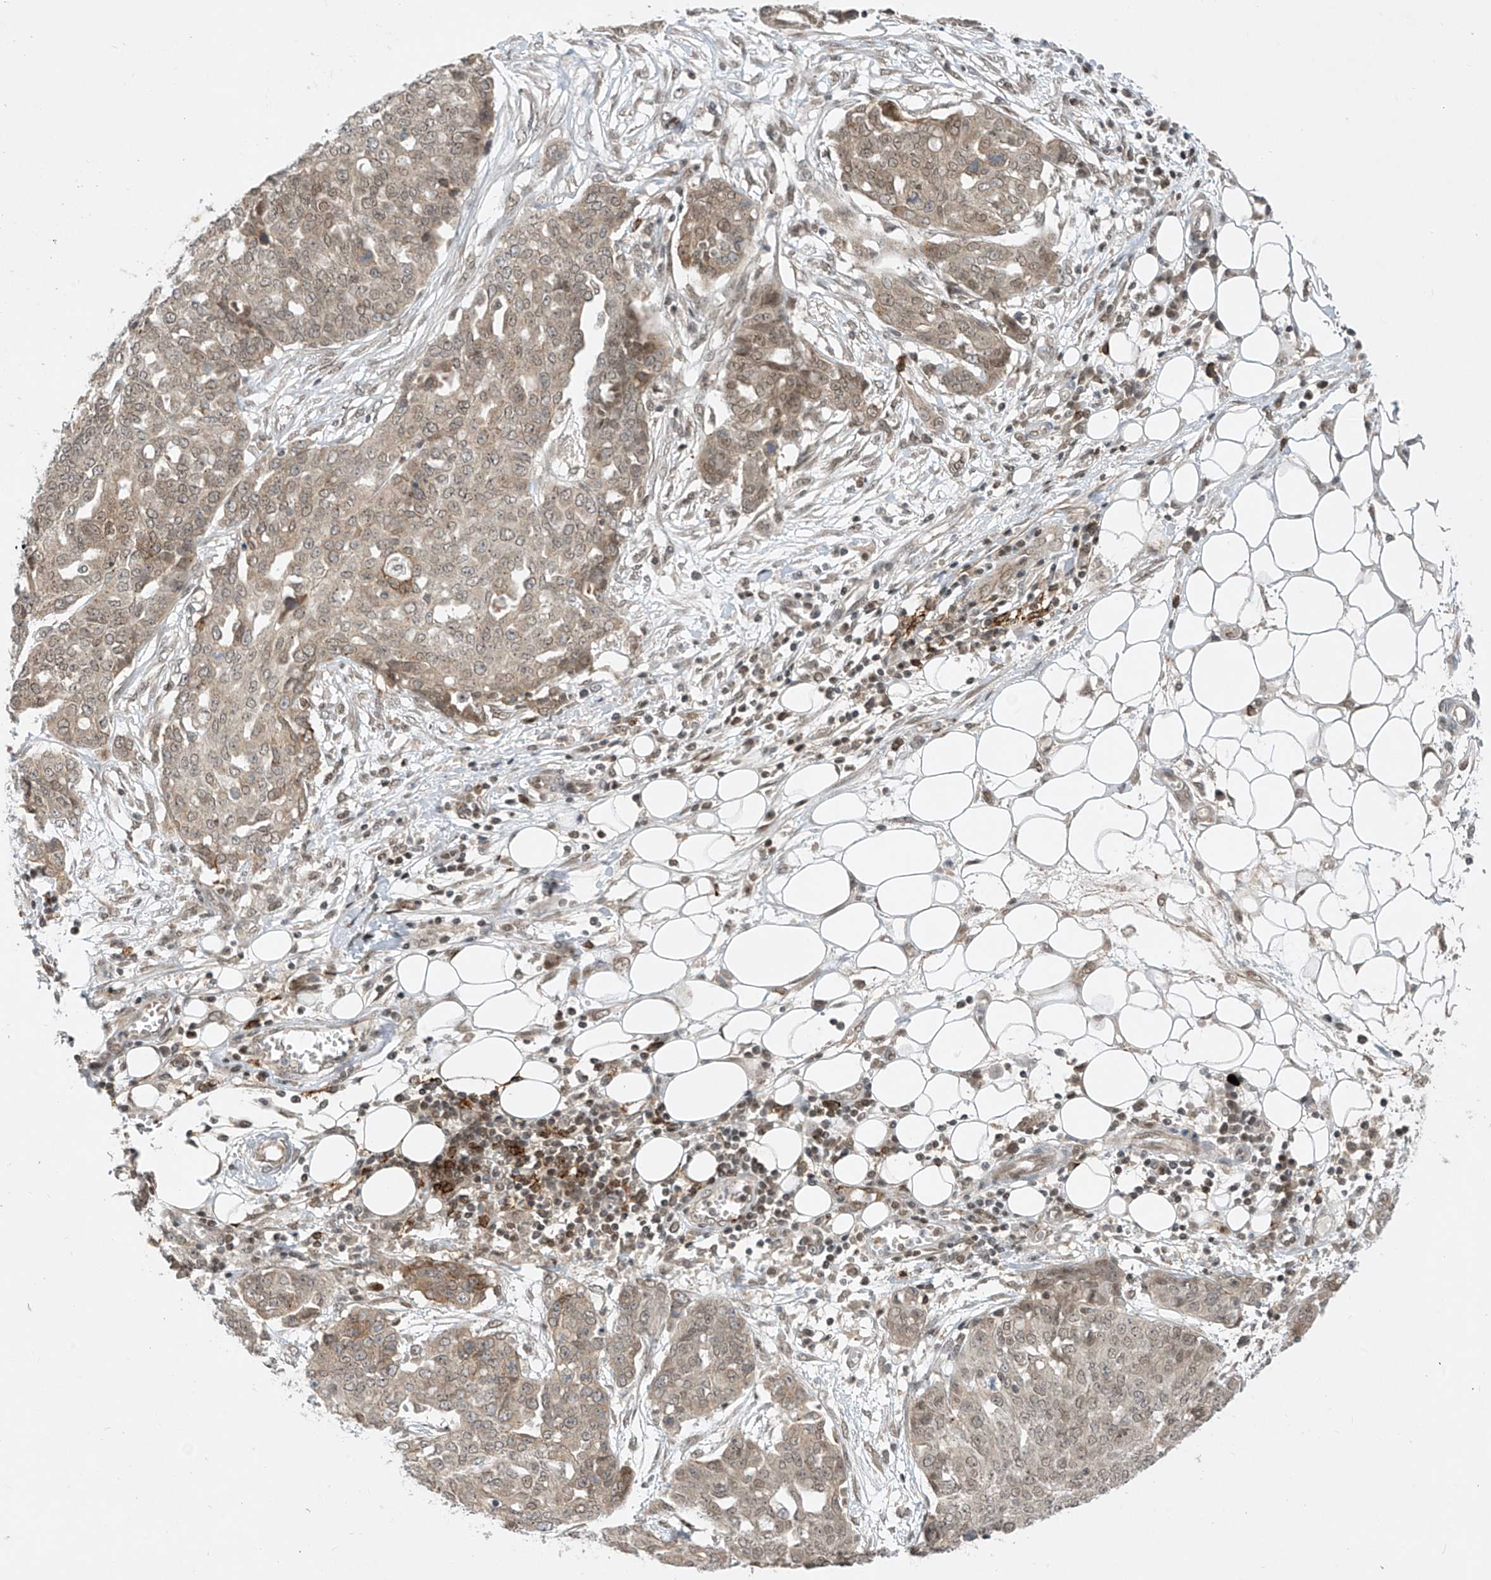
{"staining": {"intensity": "weak", "quantity": ">75%", "location": "cytoplasmic/membranous,nuclear"}, "tissue": "ovarian cancer", "cell_type": "Tumor cells", "image_type": "cancer", "snomed": [{"axis": "morphology", "description": "Cystadenocarcinoma, serous, NOS"}, {"axis": "topography", "description": "Soft tissue"}, {"axis": "topography", "description": "Ovary"}], "caption": "IHC of human ovarian cancer shows low levels of weak cytoplasmic/membranous and nuclear expression in about >75% of tumor cells. The staining was performed using DAB to visualize the protein expression in brown, while the nuclei were stained in blue with hematoxylin (Magnification: 20x).", "gene": "LAGE3", "patient": {"sex": "female", "age": 57}}